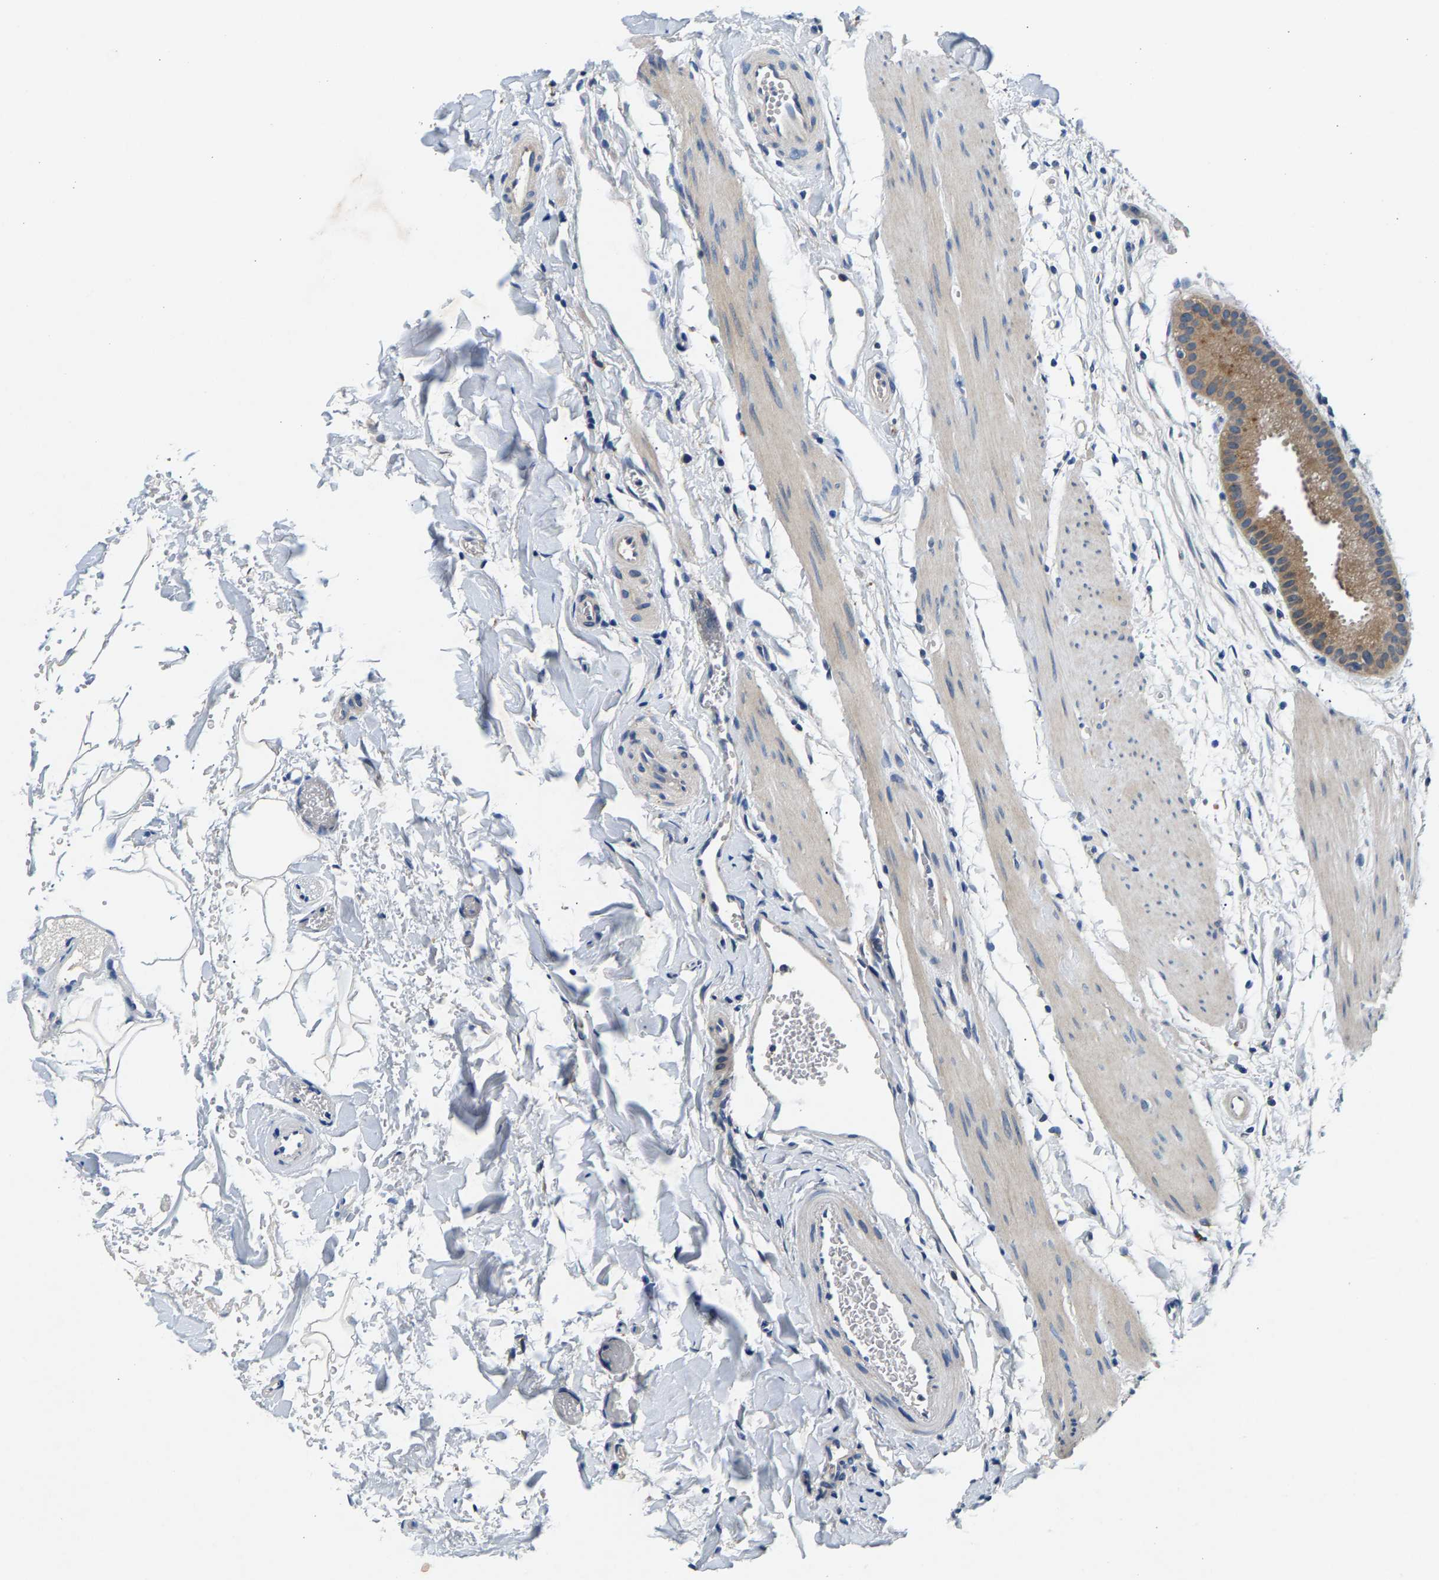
{"staining": {"intensity": "moderate", "quantity": ">75%", "location": "cytoplasmic/membranous"}, "tissue": "gallbladder", "cell_type": "Glandular cells", "image_type": "normal", "snomed": [{"axis": "morphology", "description": "Normal tissue, NOS"}, {"axis": "topography", "description": "Gallbladder"}], "caption": "Gallbladder stained with immunohistochemistry (IHC) demonstrates moderate cytoplasmic/membranous staining in about >75% of glandular cells.", "gene": "NT5C", "patient": {"sex": "female", "age": 64}}